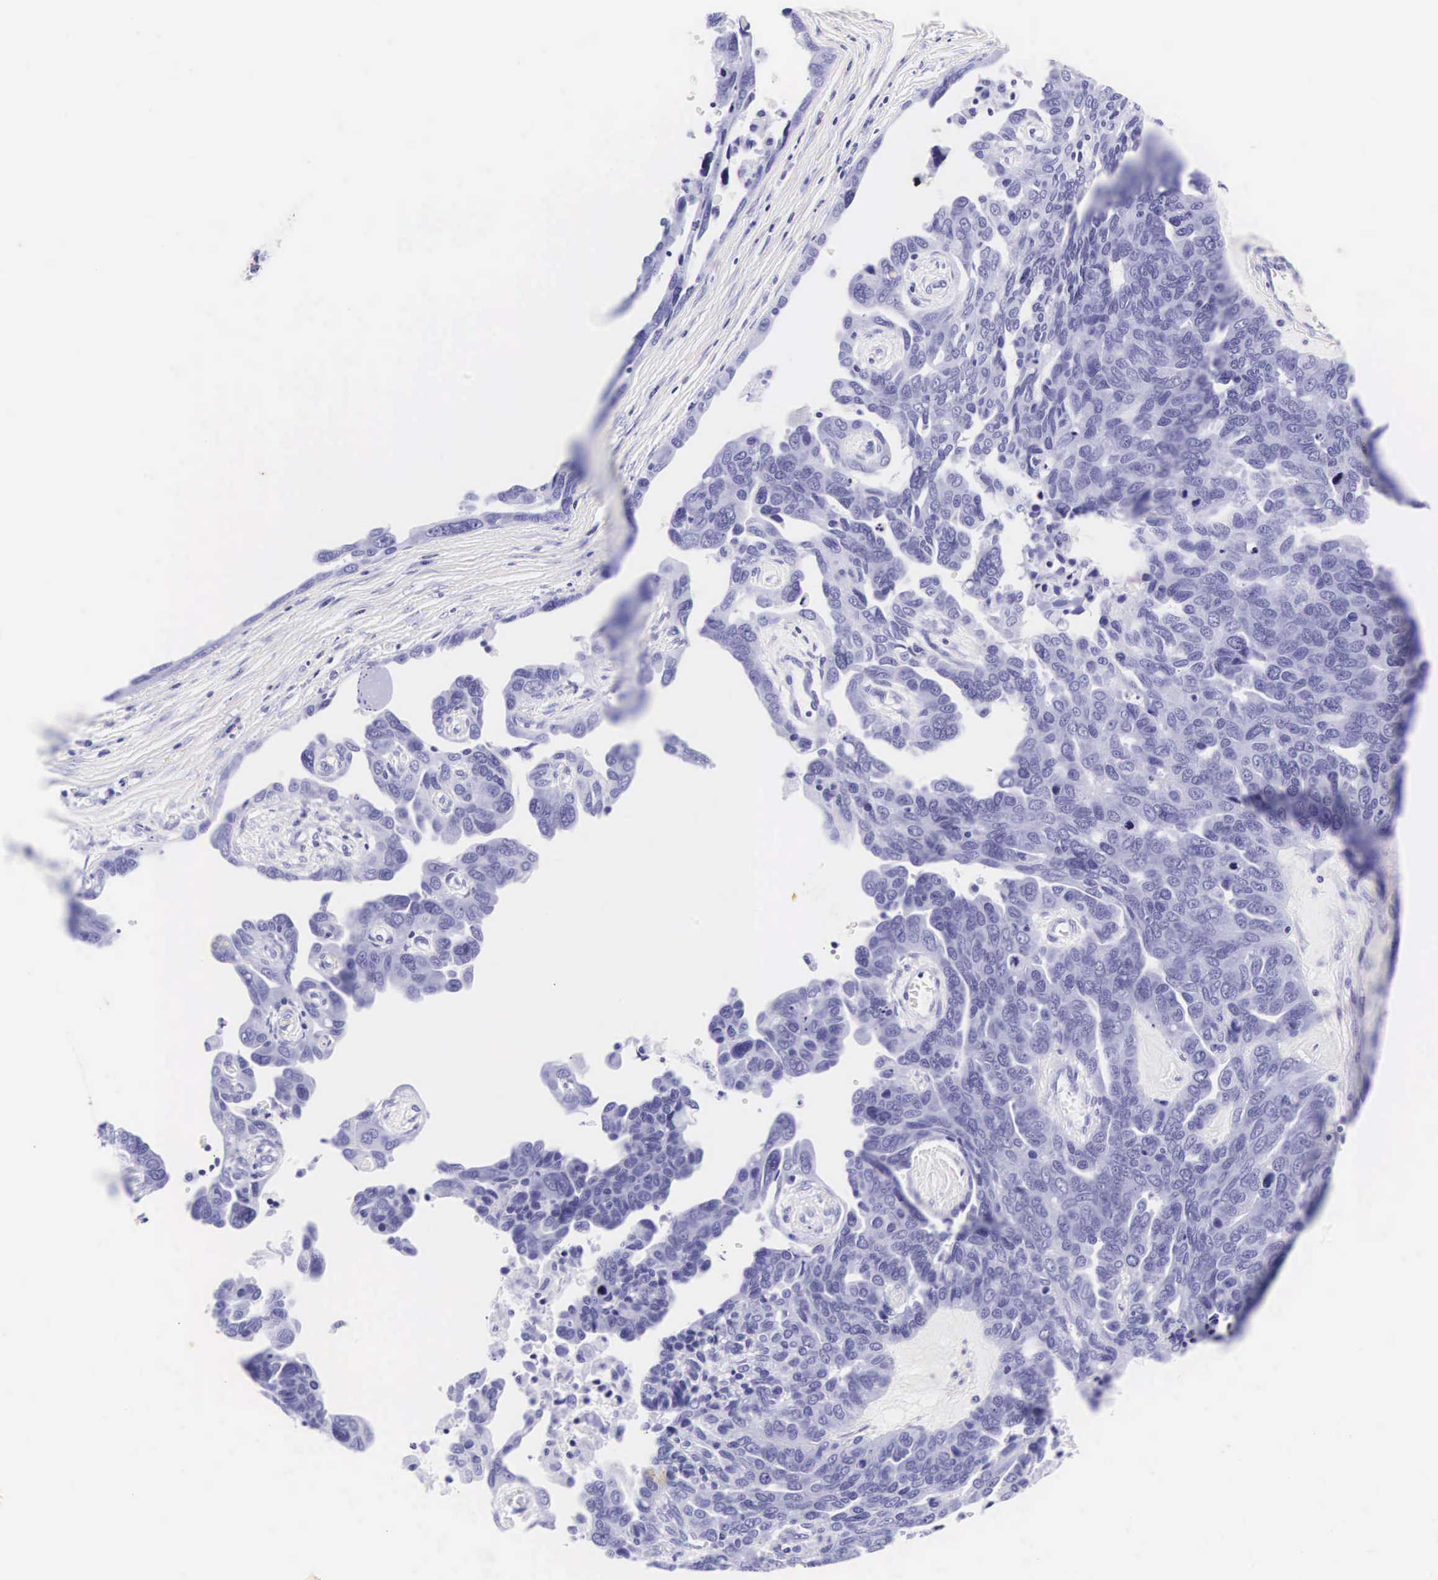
{"staining": {"intensity": "negative", "quantity": "none", "location": "none"}, "tissue": "ovarian cancer", "cell_type": "Tumor cells", "image_type": "cancer", "snomed": [{"axis": "morphology", "description": "Cystadenocarcinoma, serous, NOS"}, {"axis": "topography", "description": "Ovary"}], "caption": "Immunohistochemistry (IHC) histopathology image of ovarian cancer (serous cystadenocarcinoma) stained for a protein (brown), which exhibits no positivity in tumor cells.", "gene": "CD1A", "patient": {"sex": "female", "age": 64}}